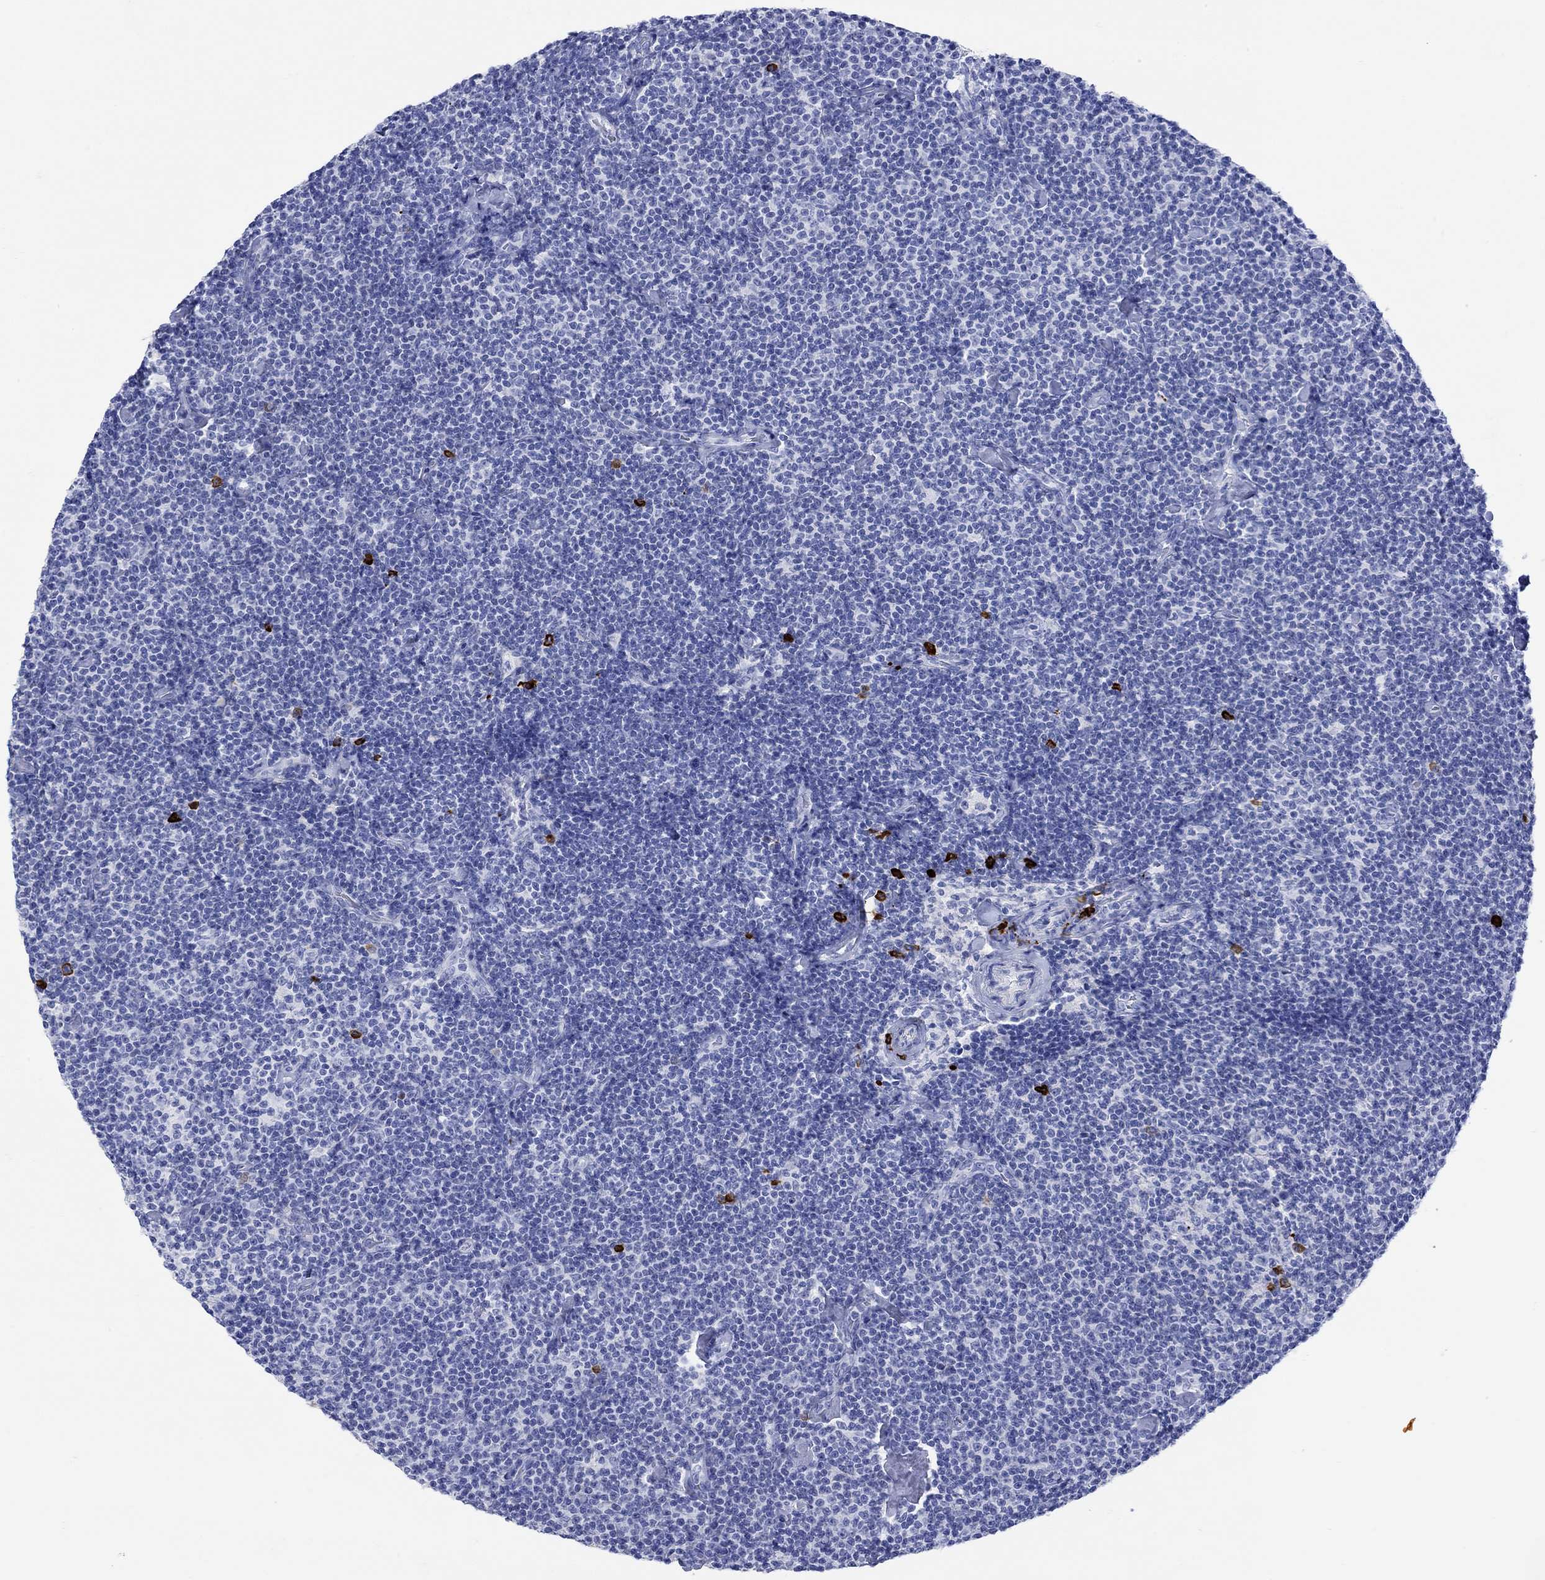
{"staining": {"intensity": "negative", "quantity": "none", "location": "none"}, "tissue": "lymphoma", "cell_type": "Tumor cells", "image_type": "cancer", "snomed": [{"axis": "morphology", "description": "Malignant lymphoma, non-Hodgkin's type, Low grade"}, {"axis": "topography", "description": "Lymph node"}], "caption": "Immunohistochemistry micrograph of malignant lymphoma, non-Hodgkin's type (low-grade) stained for a protein (brown), which exhibits no expression in tumor cells.", "gene": "P2RY6", "patient": {"sex": "male", "age": 81}}